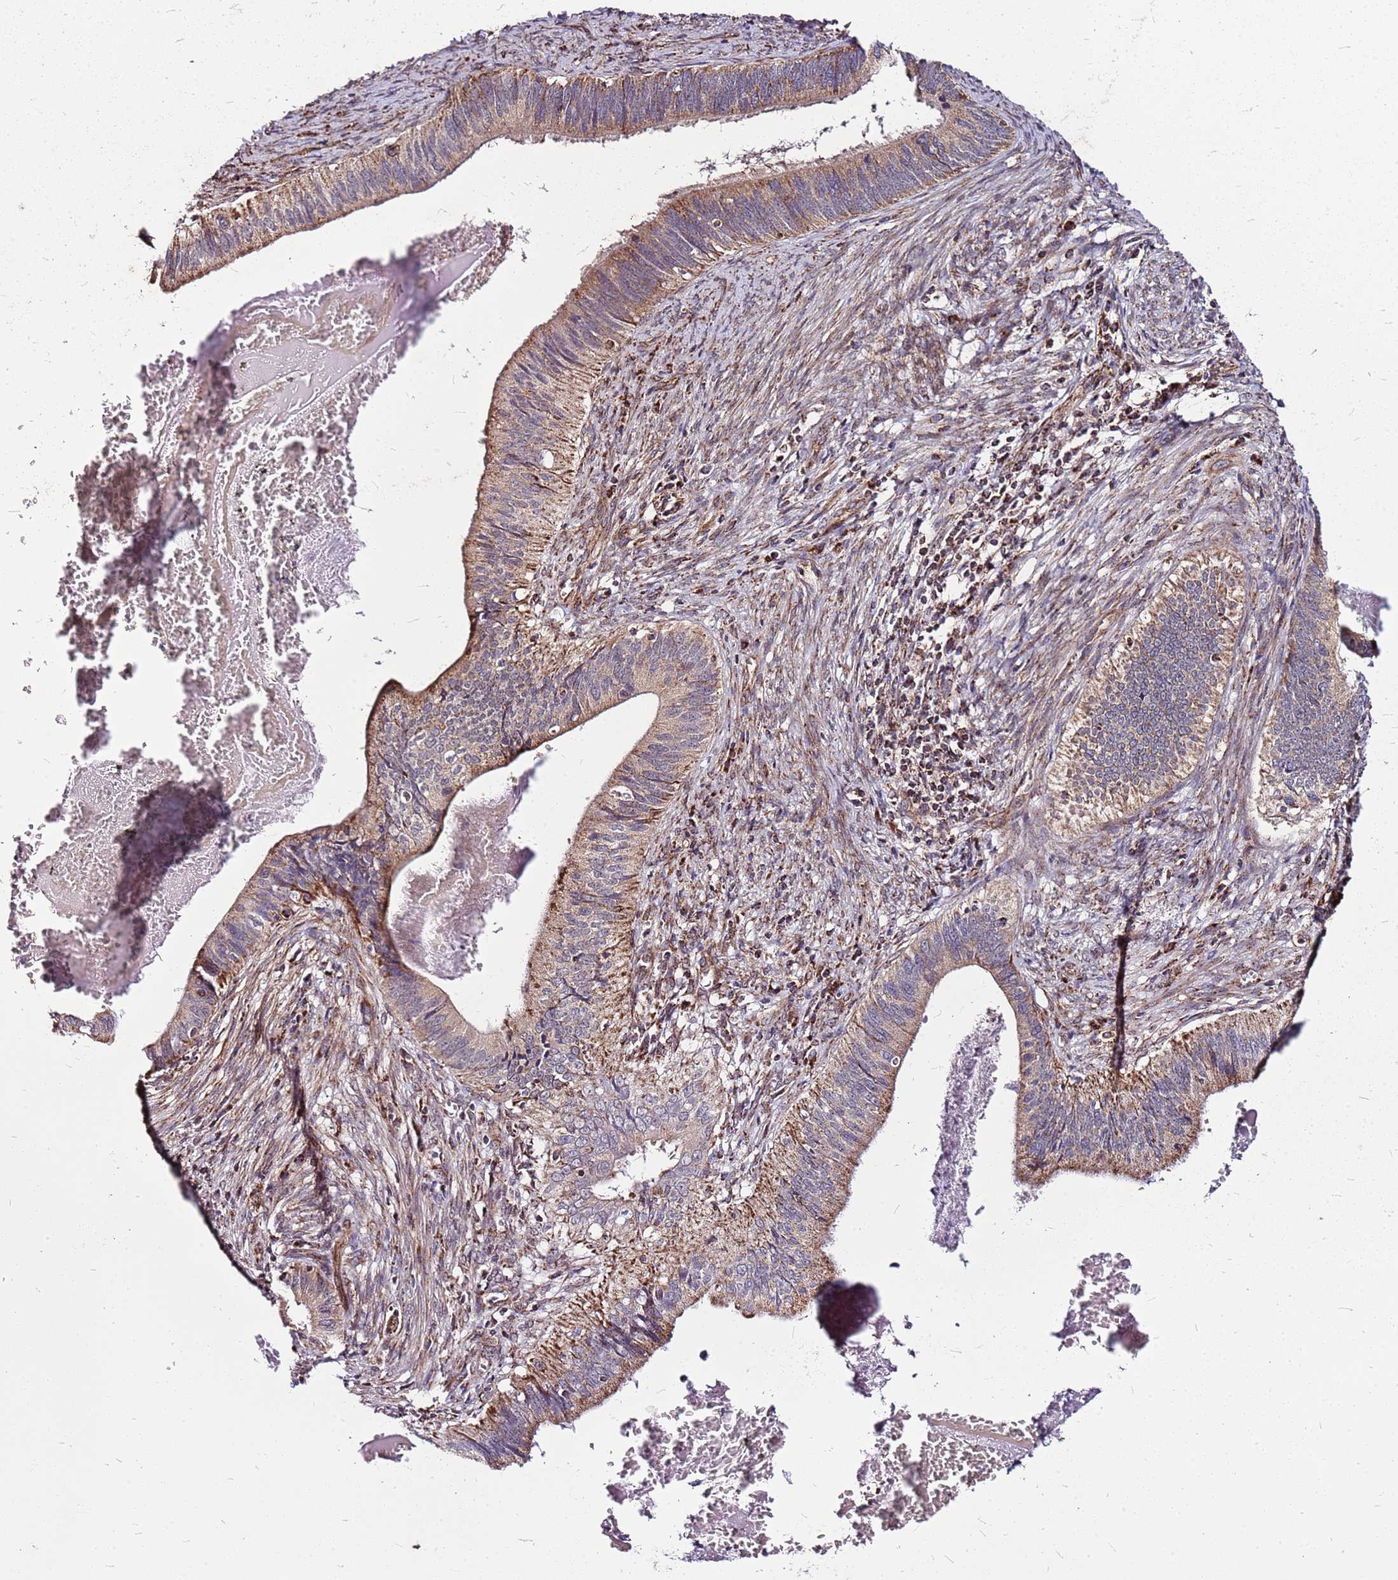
{"staining": {"intensity": "moderate", "quantity": "25%-75%", "location": "cytoplasmic/membranous"}, "tissue": "cervical cancer", "cell_type": "Tumor cells", "image_type": "cancer", "snomed": [{"axis": "morphology", "description": "Adenocarcinoma, NOS"}, {"axis": "topography", "description": "Cervix"}], "caption": "Moderate cytoplasmic/membranous staining for a protein is appreciated in about 25%-75% of tumor cells of cervical adenocarcinoma using immunohistochemistry.", "gene": "OR51T1", "patient": {"sex": "female", "age": 42}}